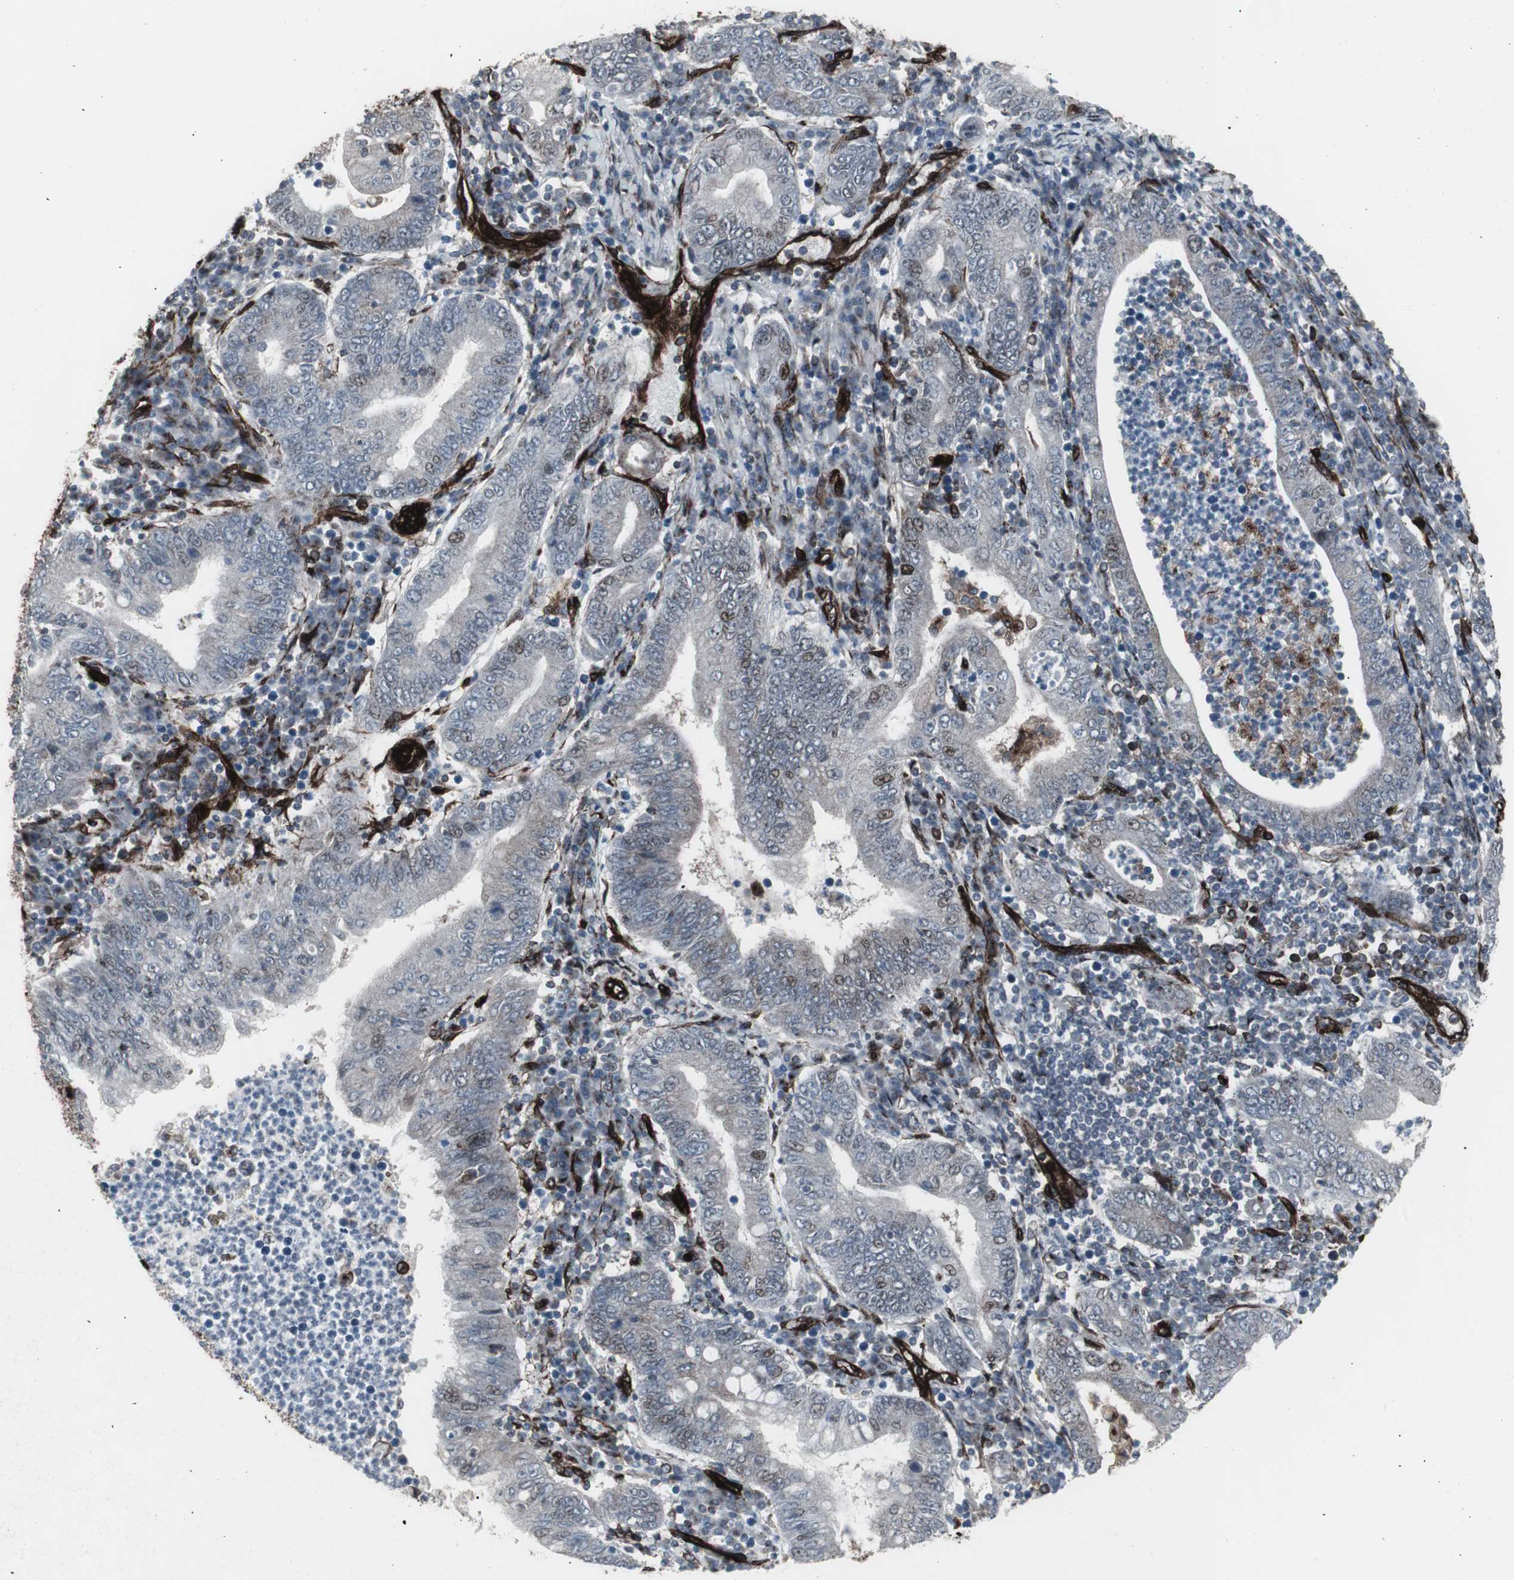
{"staining": {"intensity": "weak", "quantity": "<25%", "location": "nuclear"}, "tissue": "stomach cancer", "cell_type": "Tumor cells", "image_type": "cancer", "snomed": [{"axis": "morphology", "description": "Normal tissue, NOS"}, {"axis": "morphology", "description": "Adenocarcinoma, NOS"}, {"axis": "topography", "description": "Esophagus"}, {"axis": "topography", "description": "Stomach, upper"}, {"axis": "topography", "description": "Peripheral nerve tissue"}], "caption": "Tumor cells show no significant expression in stomach adenocarcinoma.", "gene": "PDGFA", "patient": {"sex": "male", "age": 62}}